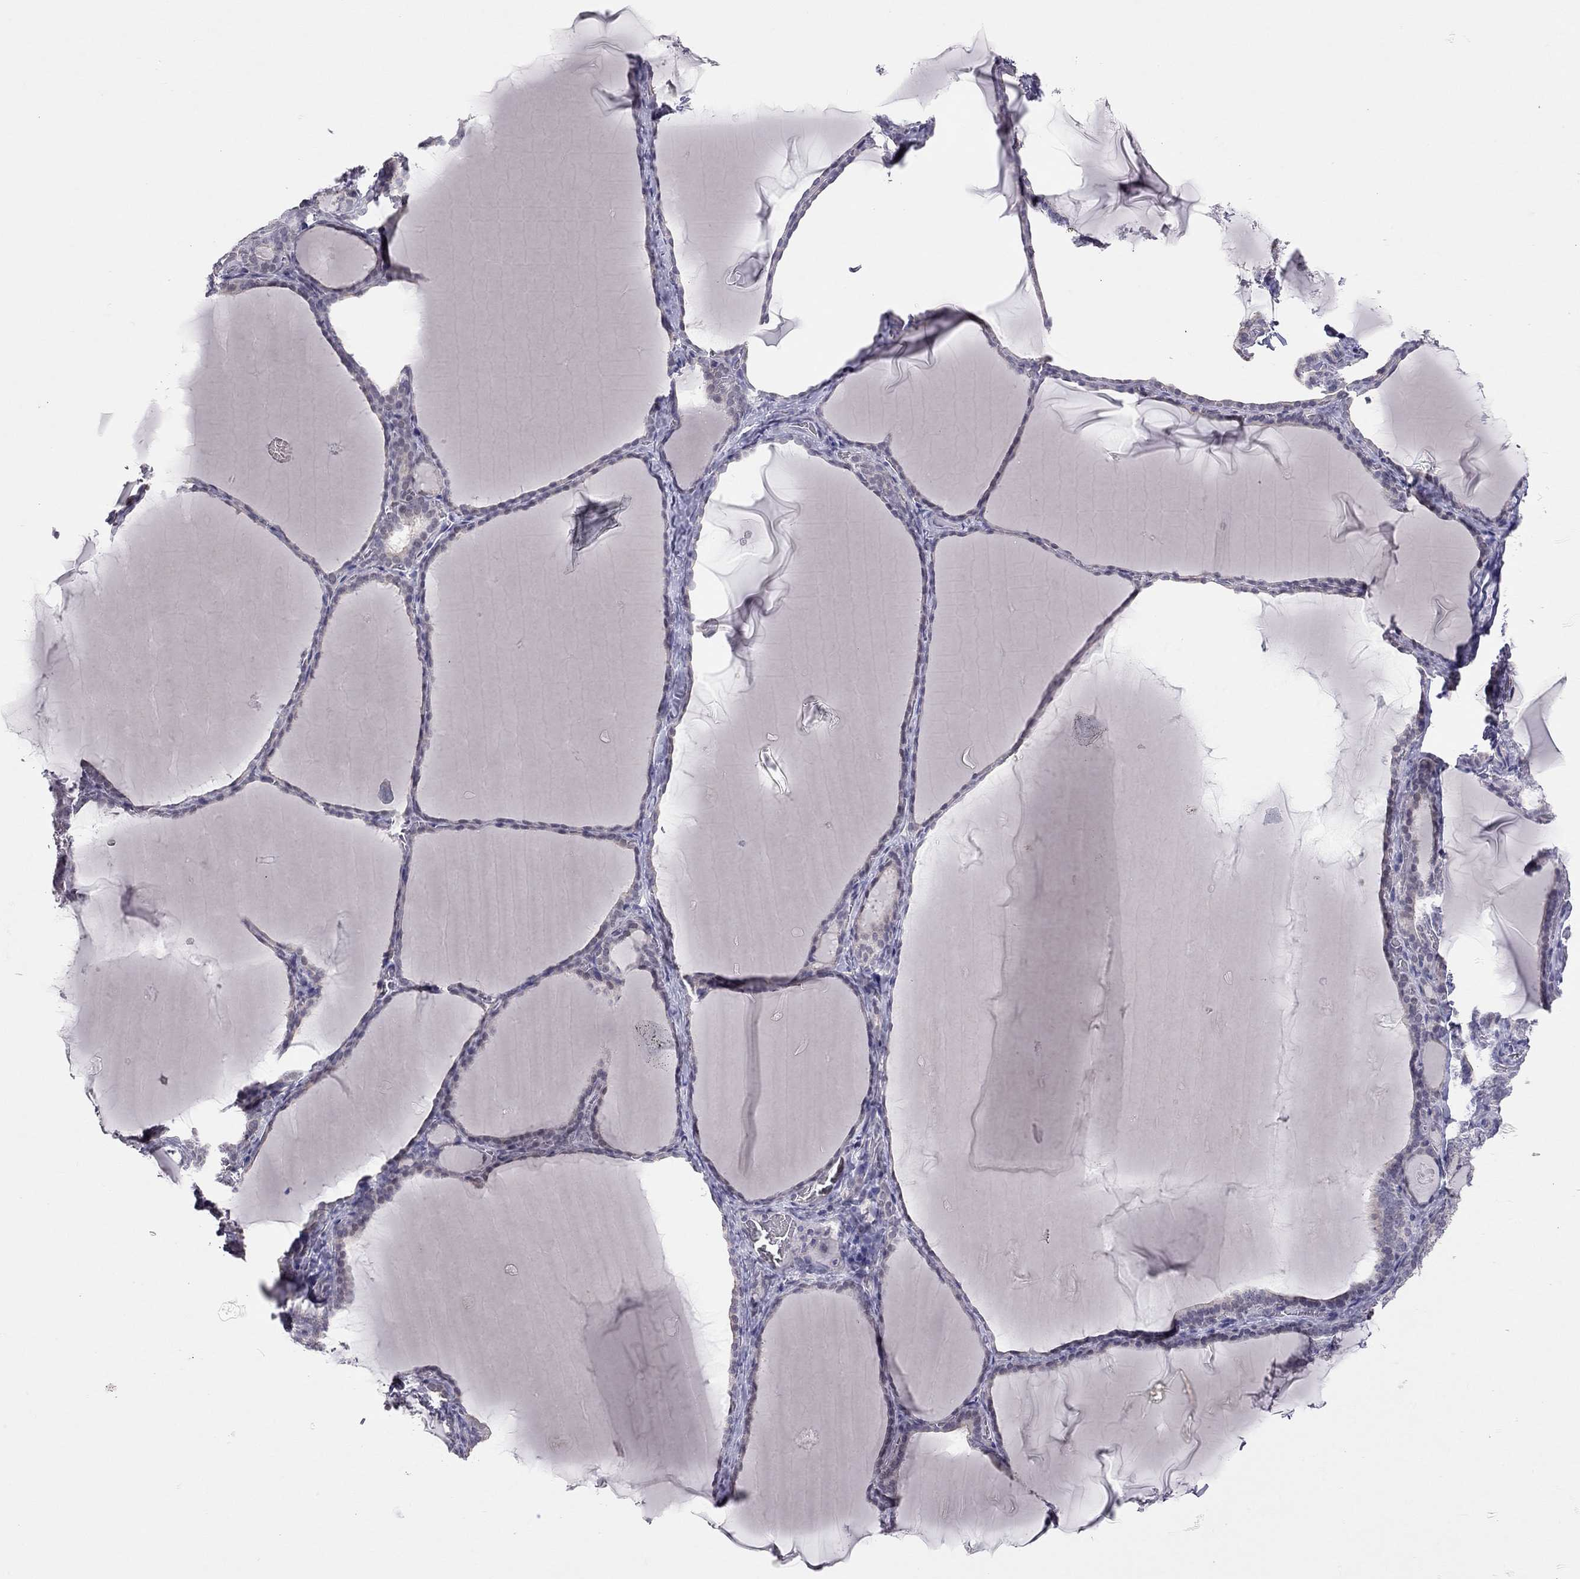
{"staining": {"intensity": "negative", "quantity": "none", "location": "none"}, "tissue": "thyroid gland", "cell_type": "Glandular cells", "image_type": "normal", "snomed": [{"axis": "morphology", "description": "Normal tissue, NOS"}, {"axis": "morphology", "description": "Hyperplasia, NOS"}, {"axis": "topography", "description": "Thyroid gland"}], "caption": "This photomicrograph is of benign thyroid gland stained with immunohistochemistry to label a protein in brown with the nuclei are counter-stained blue. There is no staining in glandular cells. (Immunohistochemistry, brightfield microscopy, high magnification).", "gene": "HSF2BP", "patient": {"sex": "female", "age": 27}}